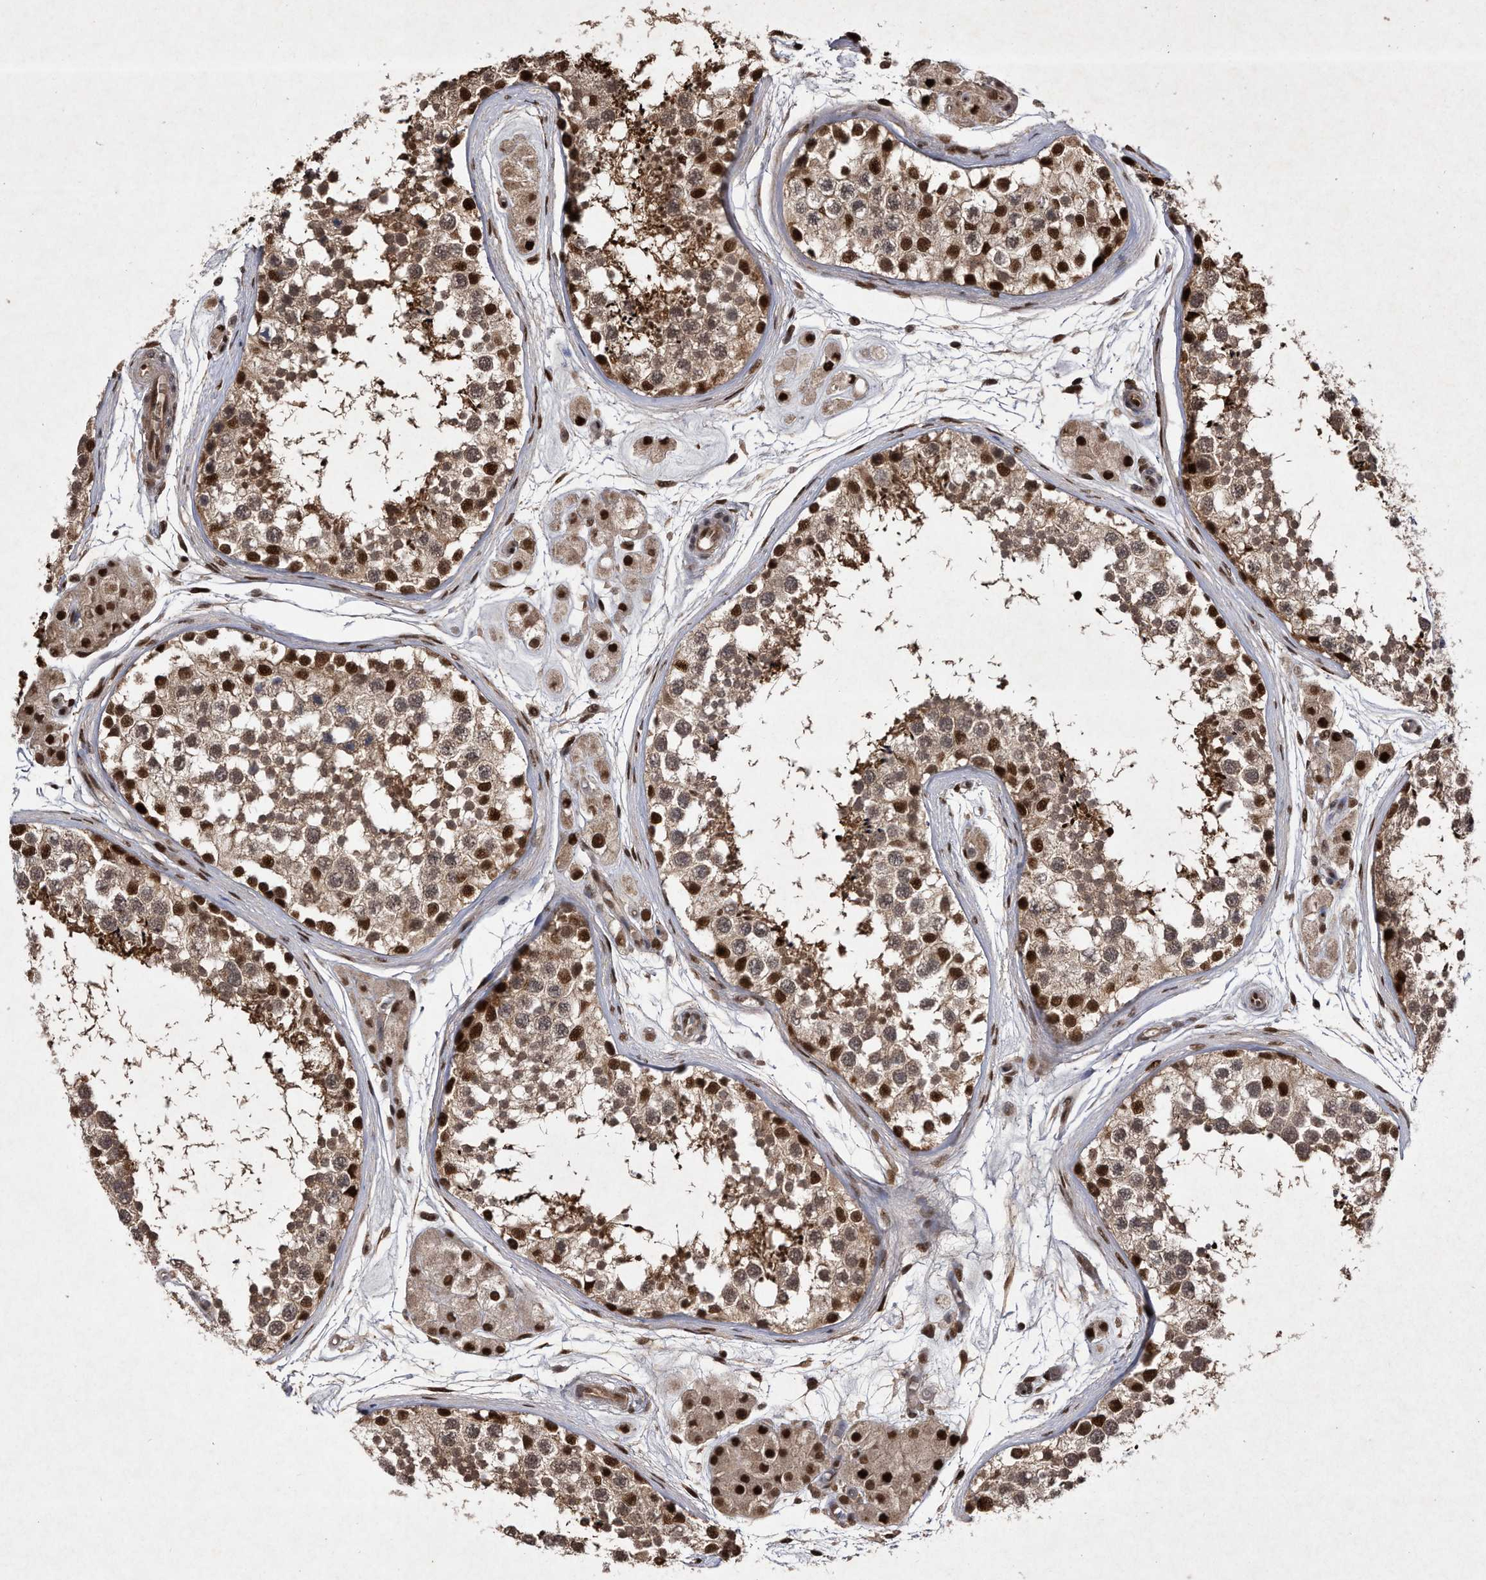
{"staining": {"intensity": "strong", "quantity": "25%-75%", "location": "nuclear"}, "tissue": "testis", "cell_type": "Cells in seminiferous ducts", "image_type": "normal", "snomed": [{"axis": "morphology", "description": "Normal tissue, NOS"}, {"axis": "topography", "description": "Testis"}], "caption": "Brown immunohistochemical staining in benign testis reveals strong nuclear staining in about 25%-75% of cells in seminiferous ducts.", "gene": "RAD23B", "patient": {"sex": "male", "age": 56}}